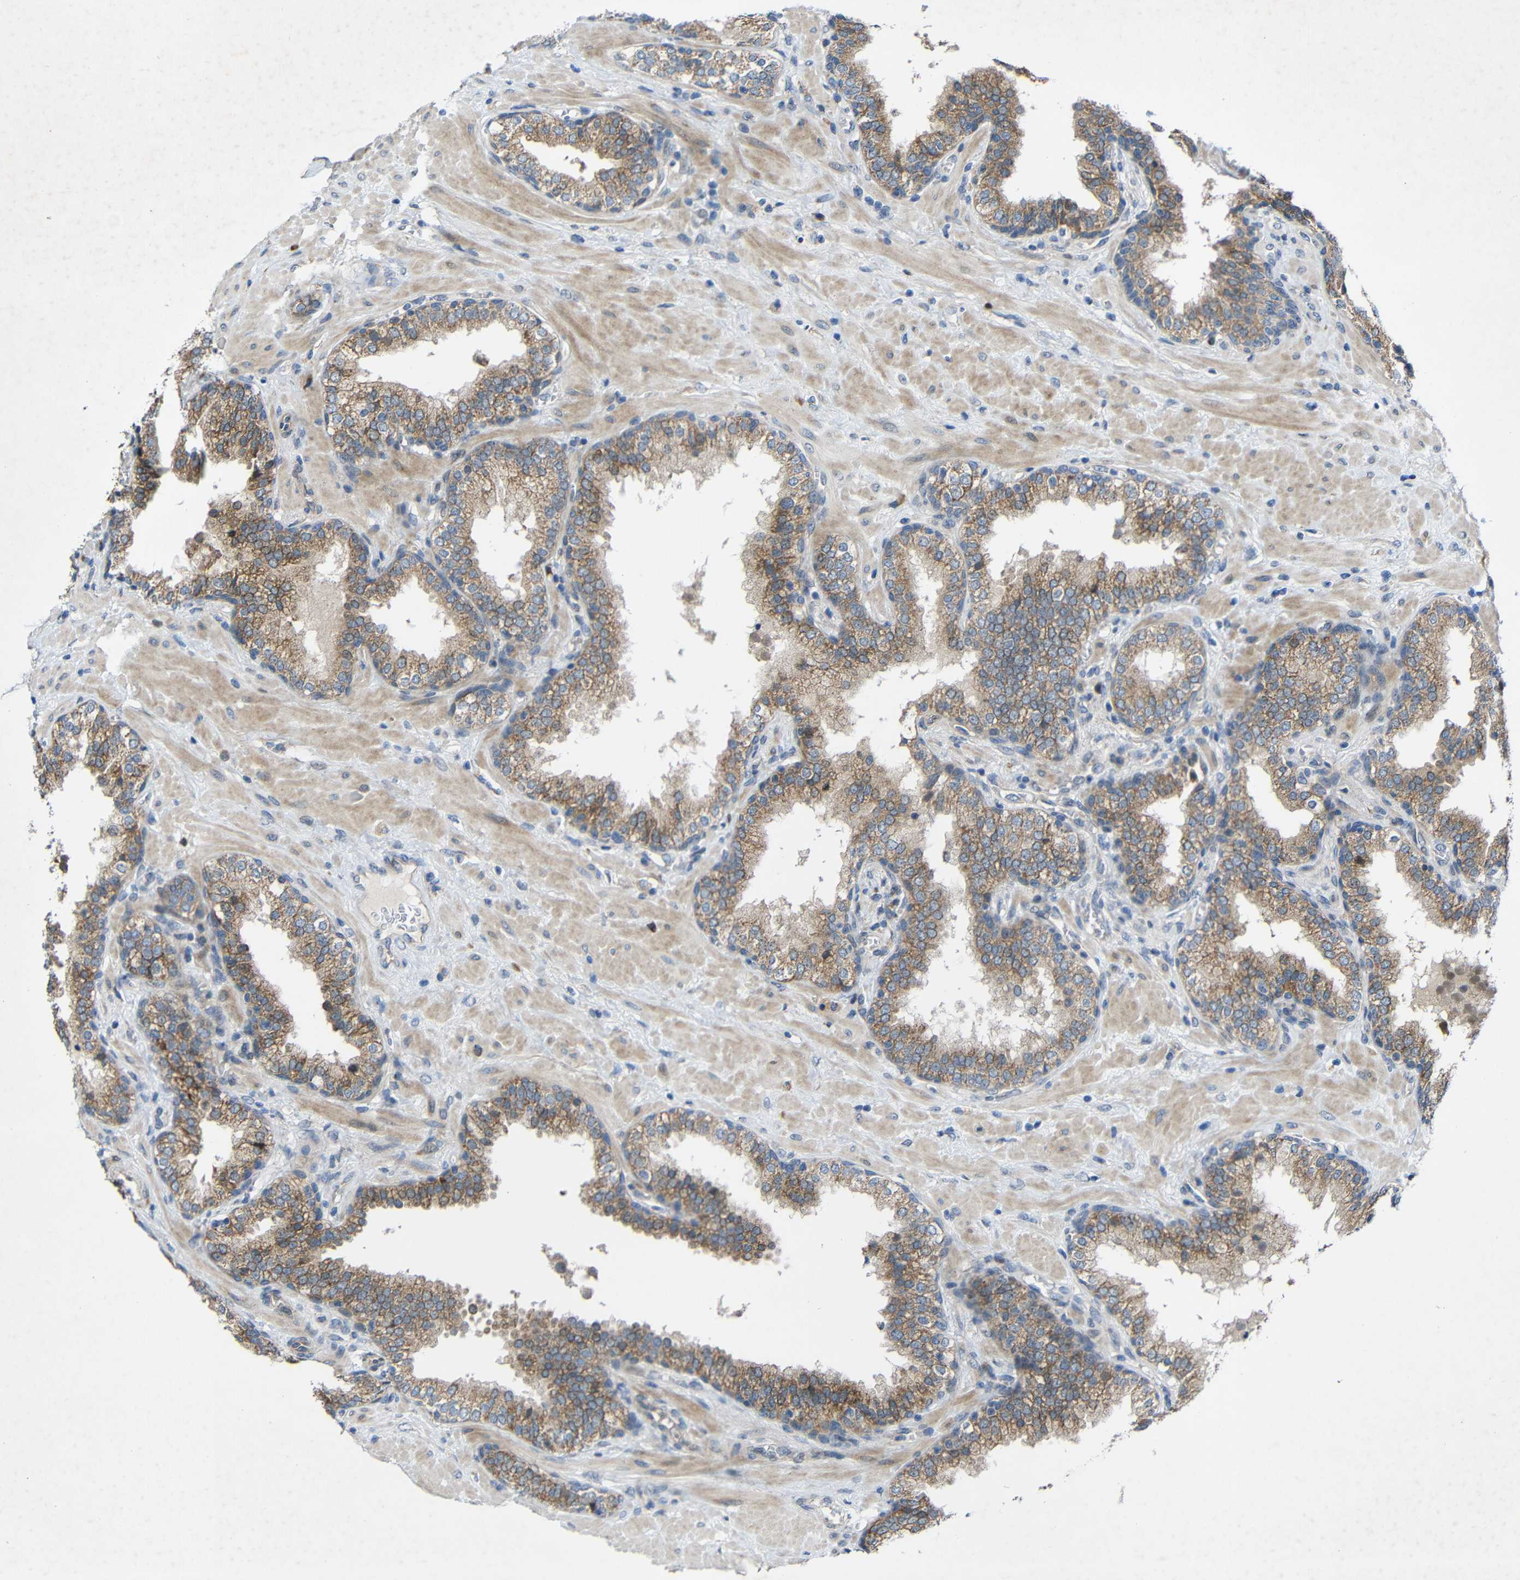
{"staining": {"intensity": "moderate", "quantity": ">75%", "location": "cytoplasmic/membranous"}, "tissue": "prostate", "cell_type": "Glandular cells", "image_type": "normal", "snomed": [{"axis": "morphology", "description": "Normal tissue, NOS"}, {"axis": "topography", "description": "Prostate"}], "caption": "The immunohistochemical stain labels moderate cytoplasmic/membranous positivity in glandular cells of unremarkable prostate. The protein of interest is stained brown, and the nuclei are stained in blue (DAB (3,3'-diaminobenzidine) IHC with brightfield microscopy, high magnification).", "gene": "TMEM25", "patient": {"sex": "male", "age": 51}}